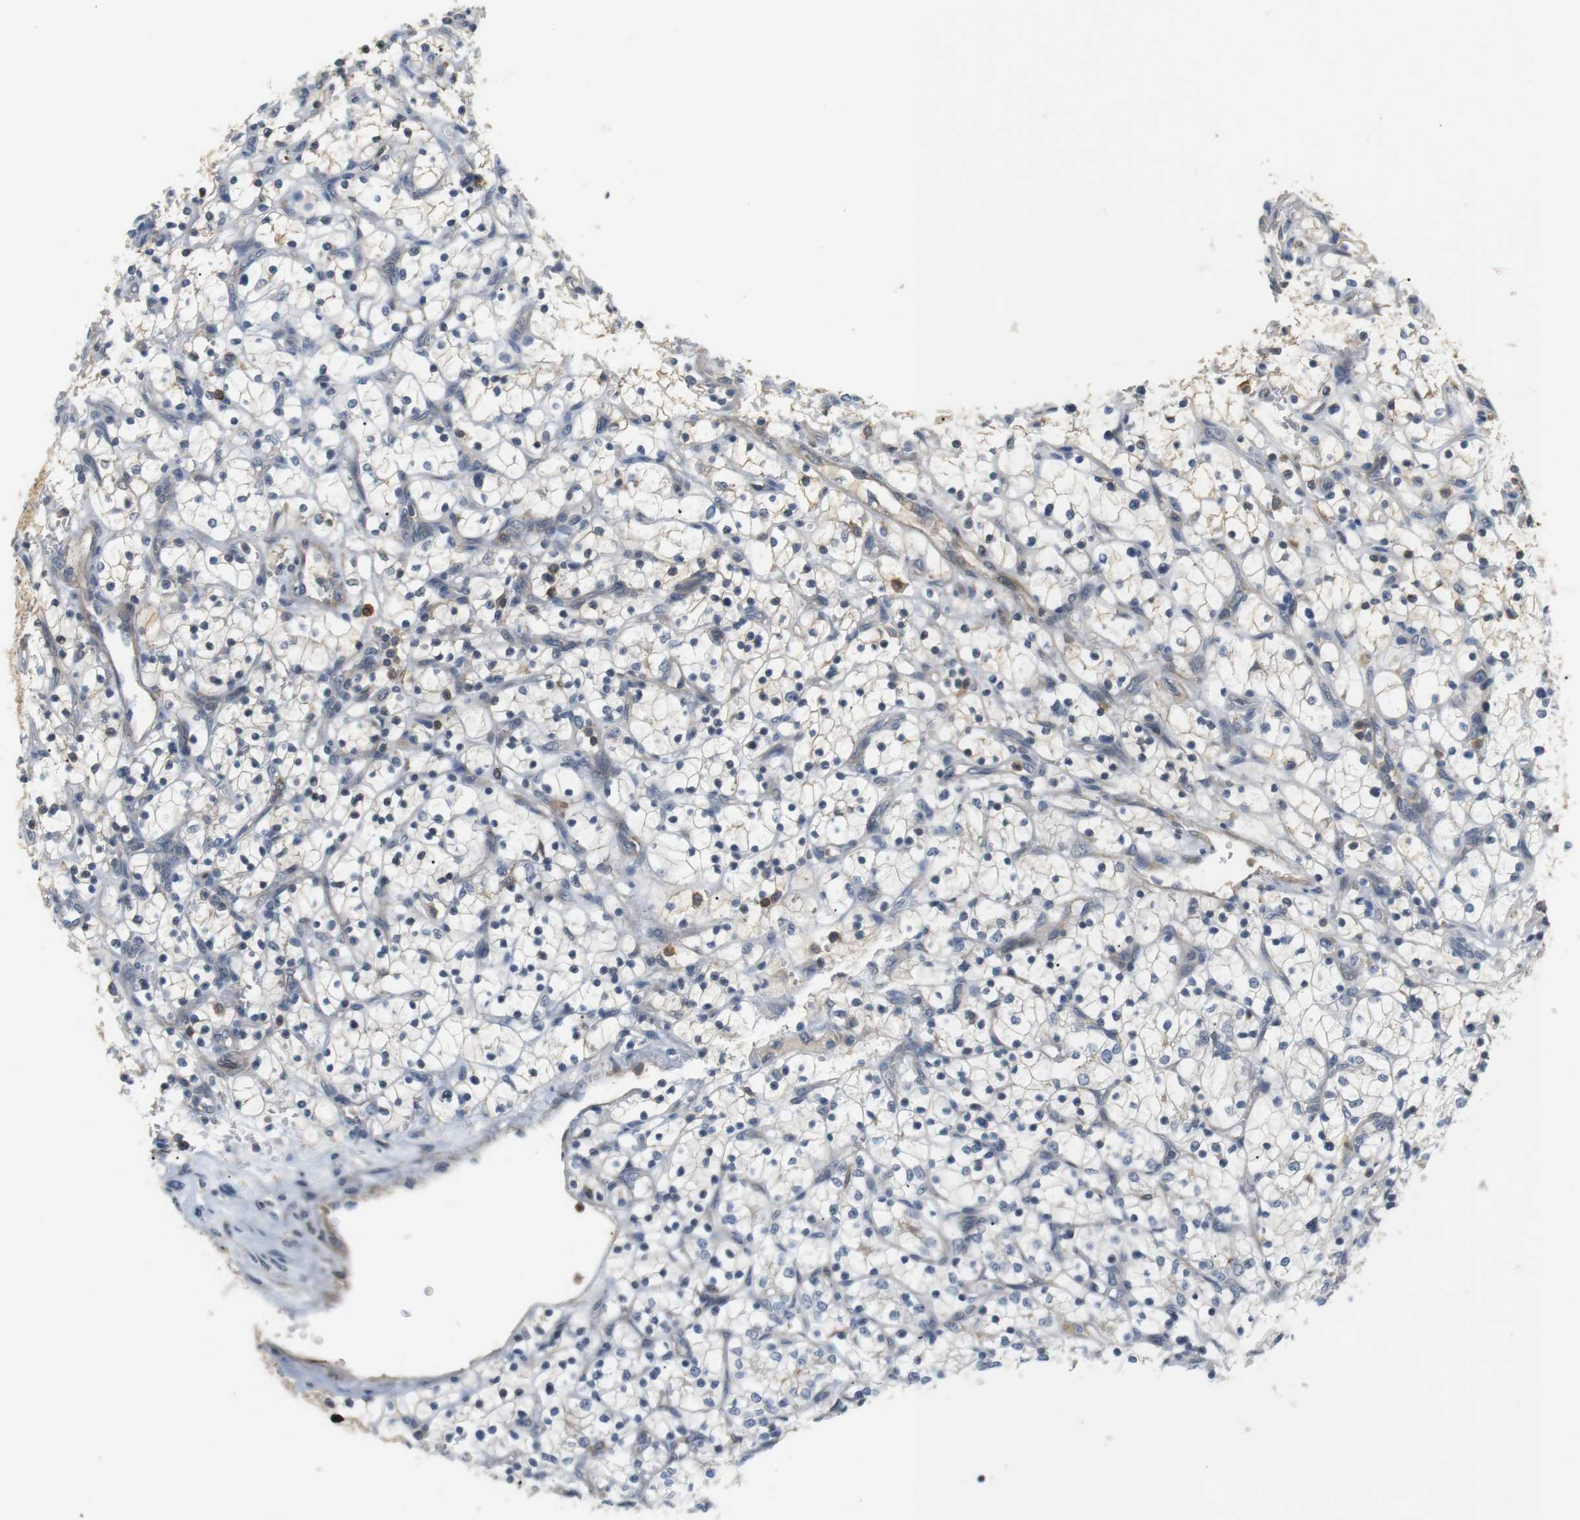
{"staining": {"intensity": "negative", "quantity": "none", "location": "none"}, "tissue": "renal cancer", "cell_type": "Tumor cells", "image_type": "cancer", "snomed": [{"axis": "morphology", "description": "Adenocarcinoma, NOS"}, {"axis": "topography", "description": "Kidney"}], "caption": "Immunohistochemistry (IHC) photomicrograph of neoplastic tissue: adenocarcinoma (renal) stained with DAB displays no significant protein expression in tumor cells.", "gene": "P2RY1", "patient": {"sex": "female", "age": 69}}